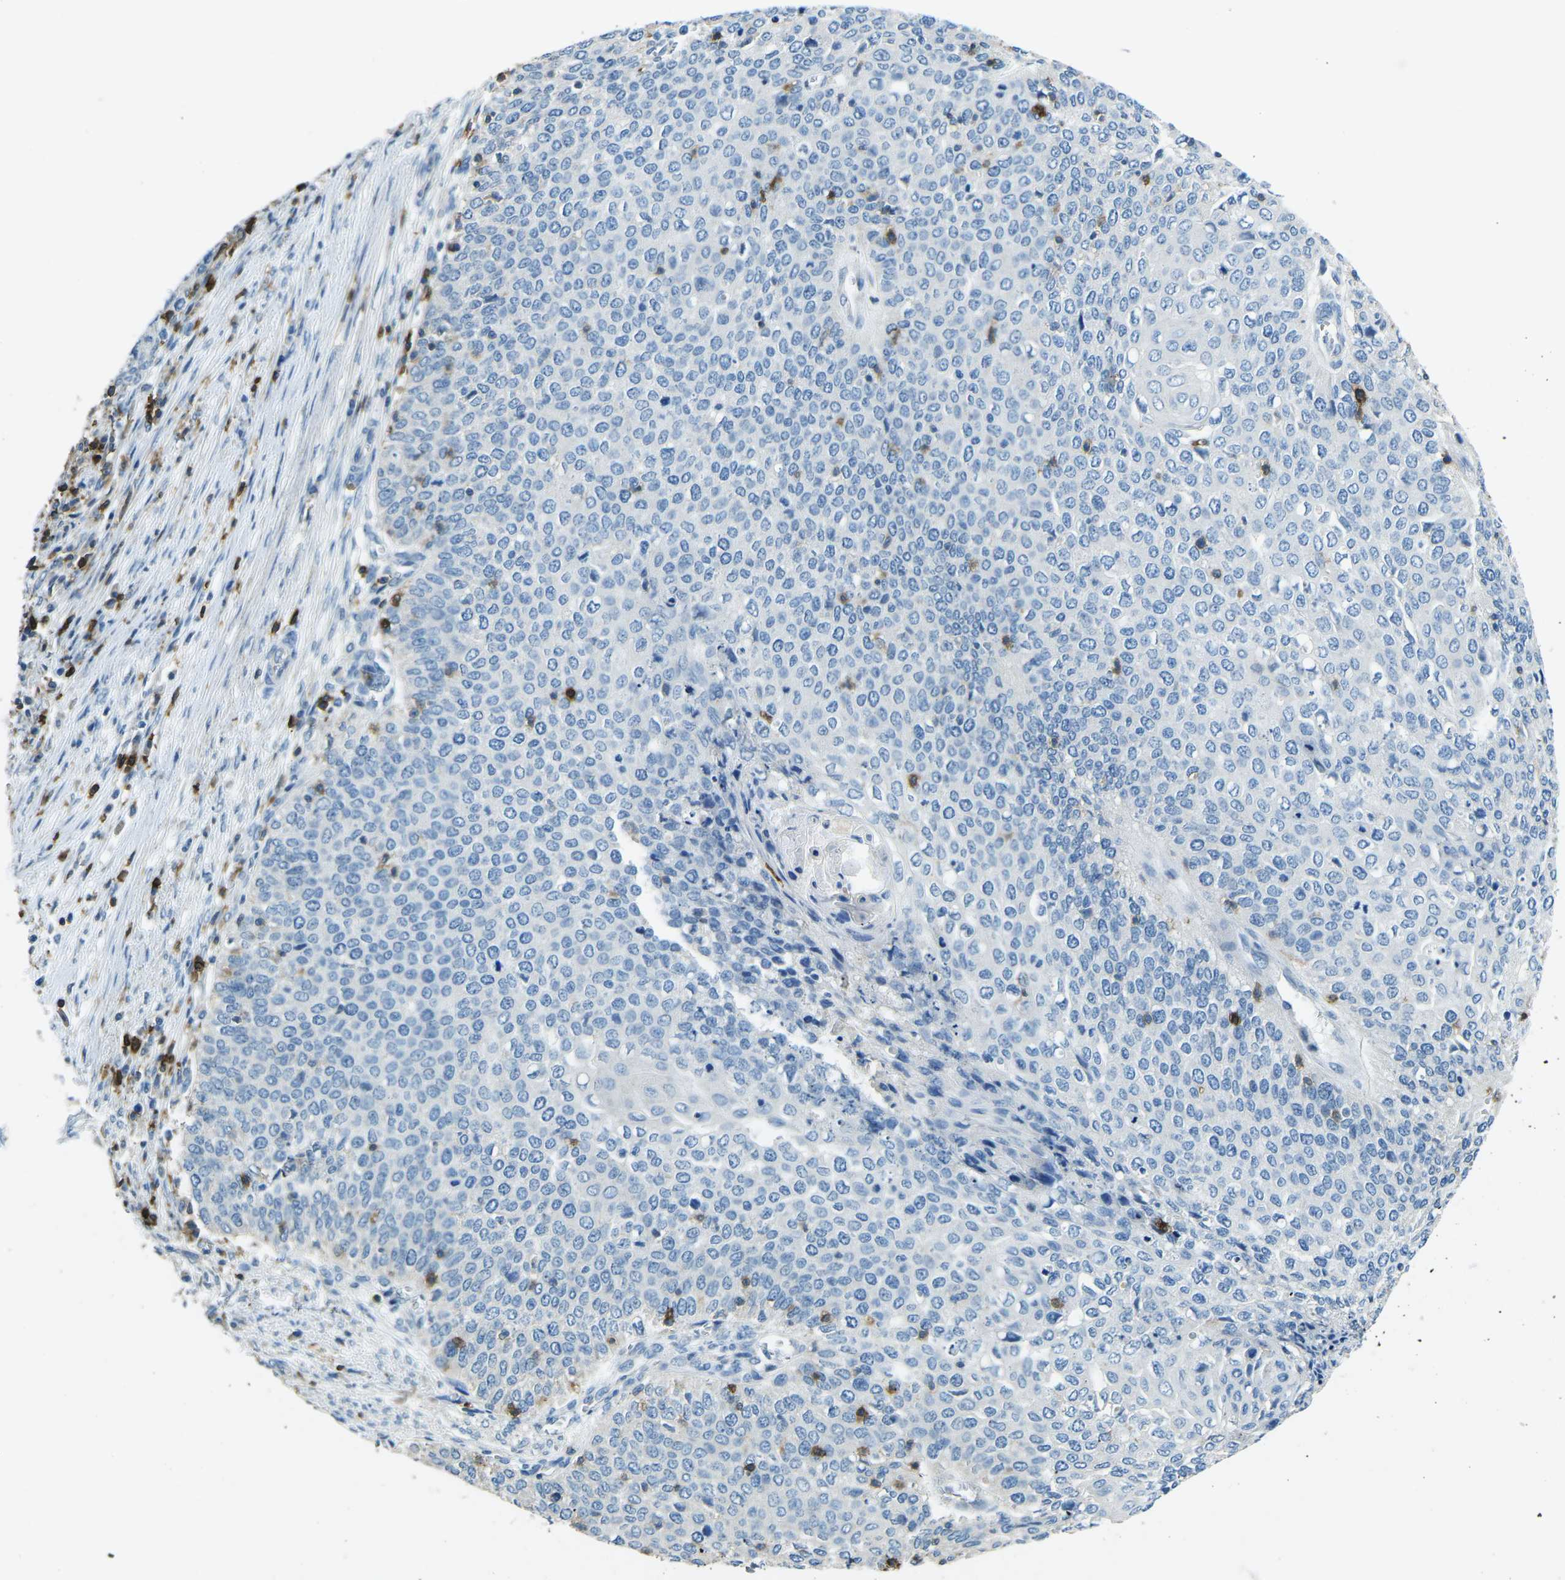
{"staining": {"intensity": "negative", "quantity": "none", "location": "none"}, "tissue": "cervical cancer", "cell_type": "Tumor cells", "image_type": "cancer", "snomed": [{"axis": "morphology", "description": "Squamous cell carcinoma, NOS"}, {"axis": "topography", "description": "Cervix"}], "caption": "This is an IHC image of human squamous cell carcinoma (cervical). There is no expression in tumor cells.", "gene": "CD6", "patient": {"sex": "female", "age": 39}}